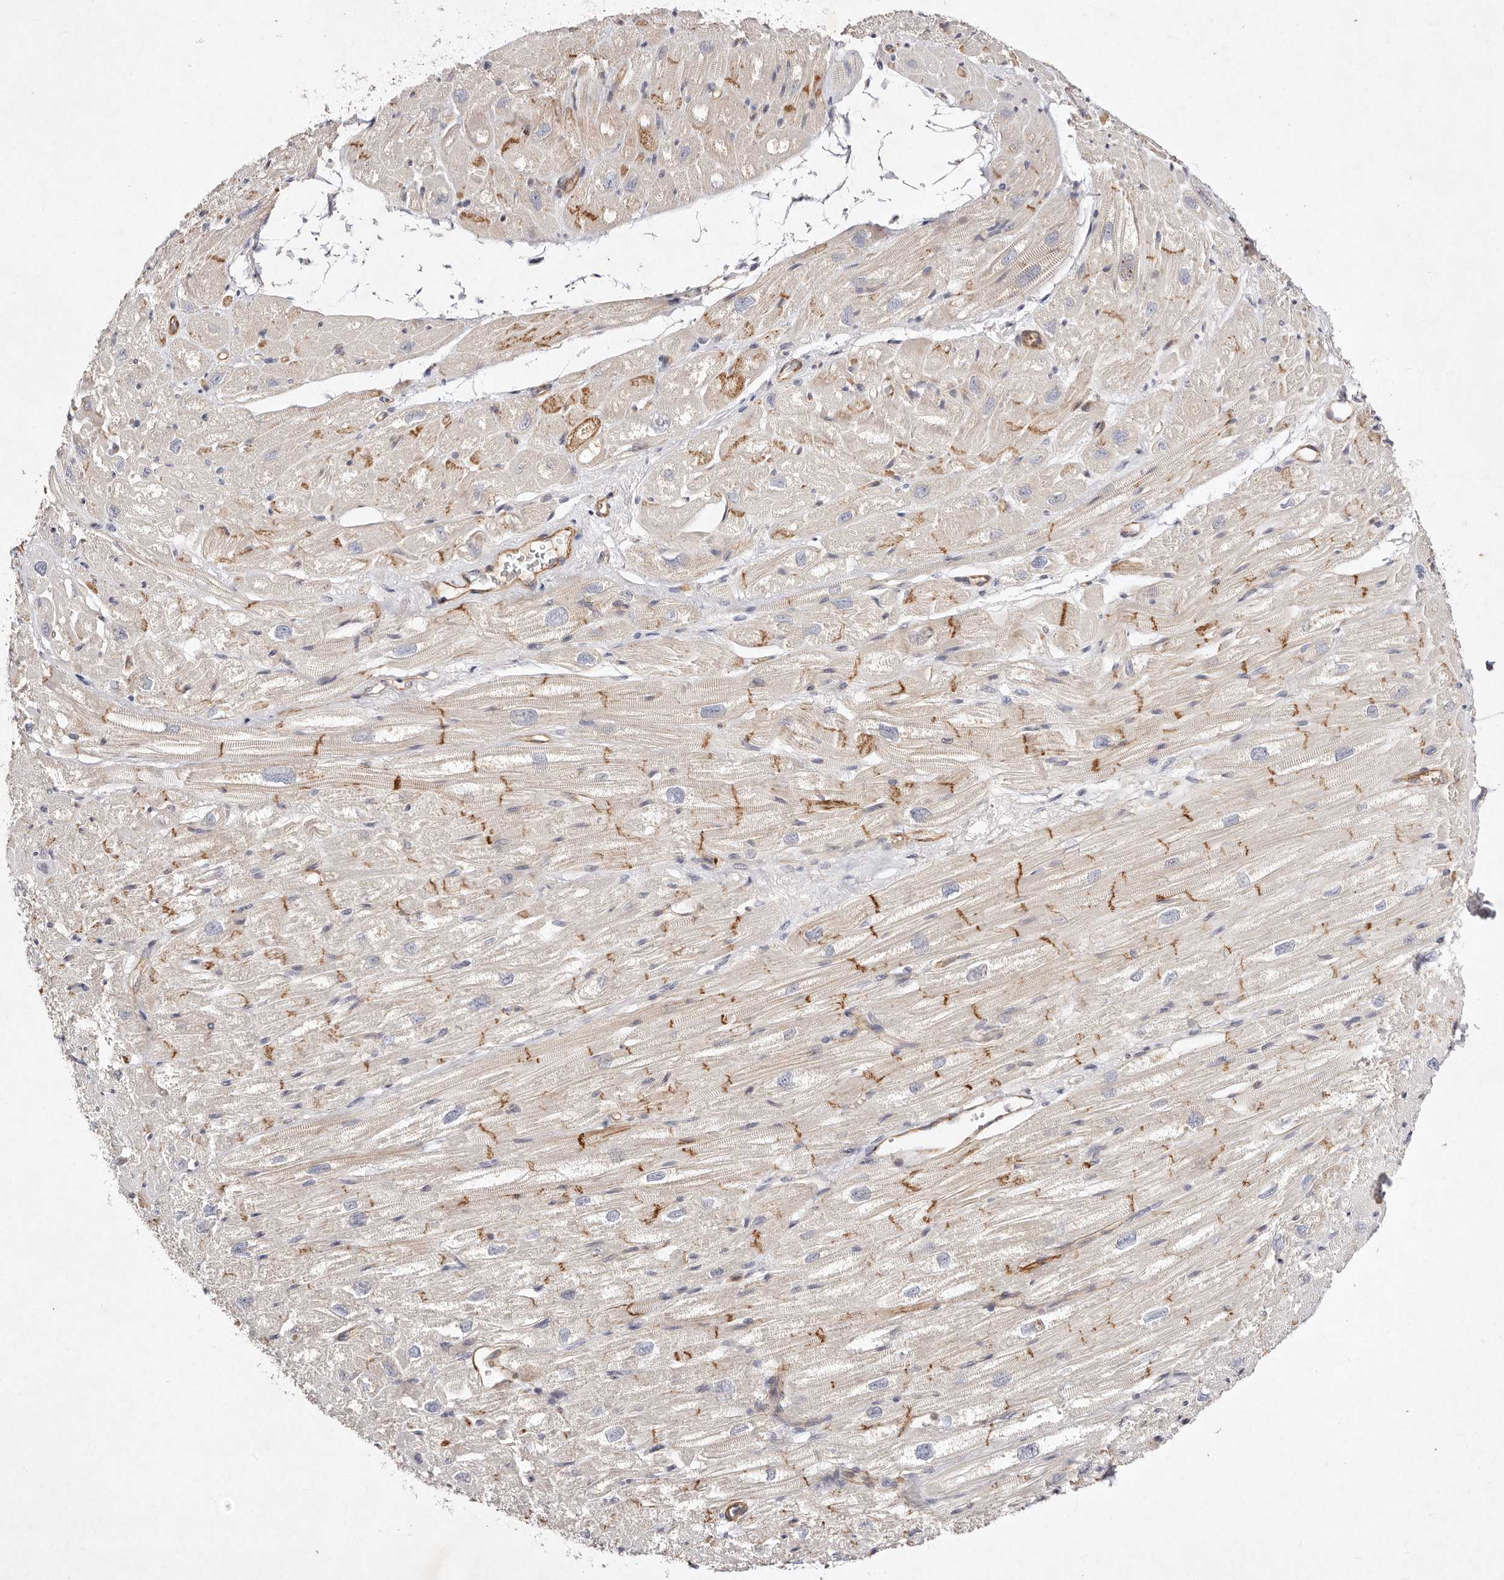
{"staining": {"intensity": "moderate", "quantity": "25%-75%", "location": "cytoplasmic/membranous"}, "tissue": "heart muscle", "cell_type": "Cardiomyocytes", "image_type": "normal", "snomed": [{"axis": "morphology", "description": "Normal tissue, NOS"}, {"axis": "topography", "description": "Heart"}], "caption": "Immunohistochemical staining of normal human heart muscle demonstrates medium levels of moderate cytoplasmic/membranous expression in about 25%-75% of cardiomyocytes.", "gene": "MTMR11", "patient": {"sex": "male", "age": 50}}